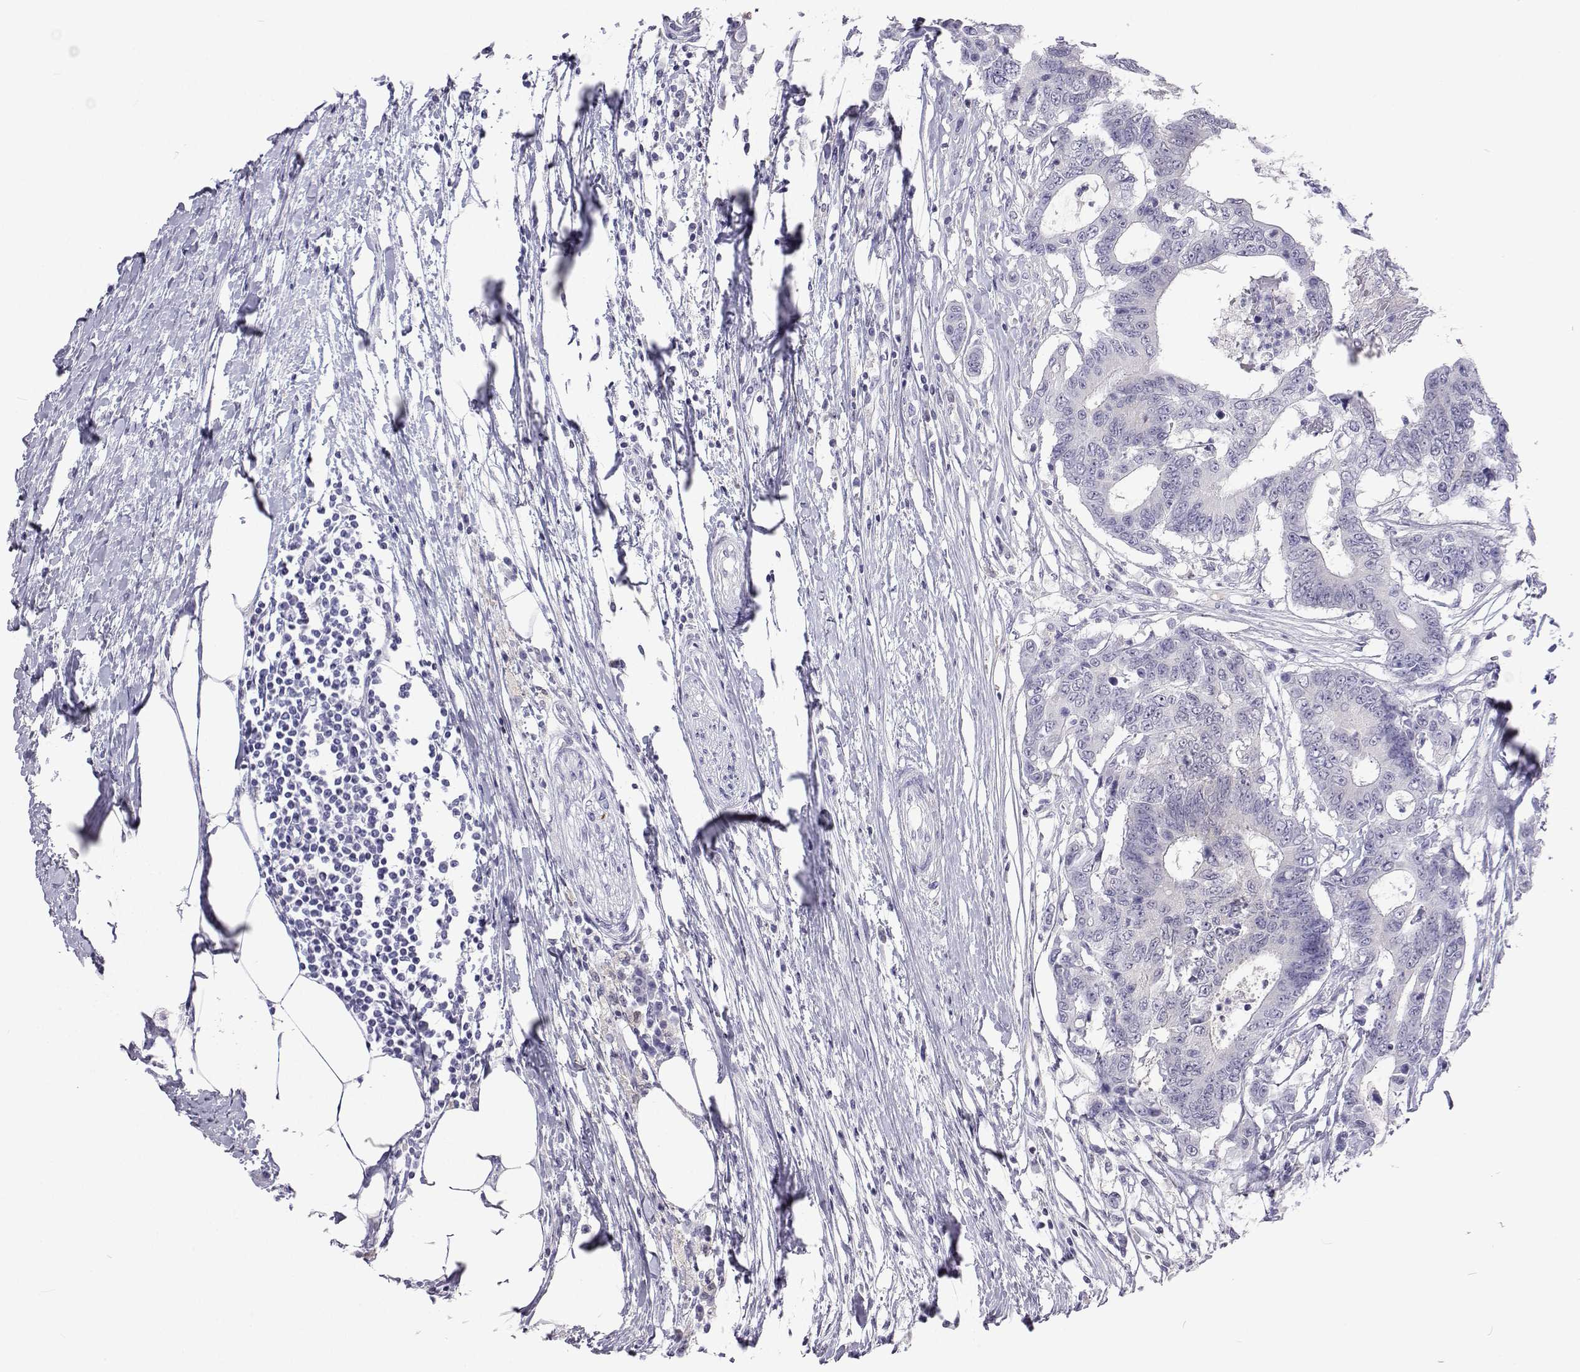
{"staining": {"intensity": "negative", "quantity": "none", "location": "none"}, "tissue": "colorectal cancer", "cell_type": "Tumor cells", "image_type": "cancer", "snomed": [{"axis": "morphology", "description": "Adenocarcinoma, NOS"}, {"axis": "topography", "description": "Colon"}], "caption": "Immunohistochemistry (IHC) of human colorectal cancer reveals no positivity in tumor cells.", "gene": "GALM", "patient": {"sex": "female", "age": 48}}